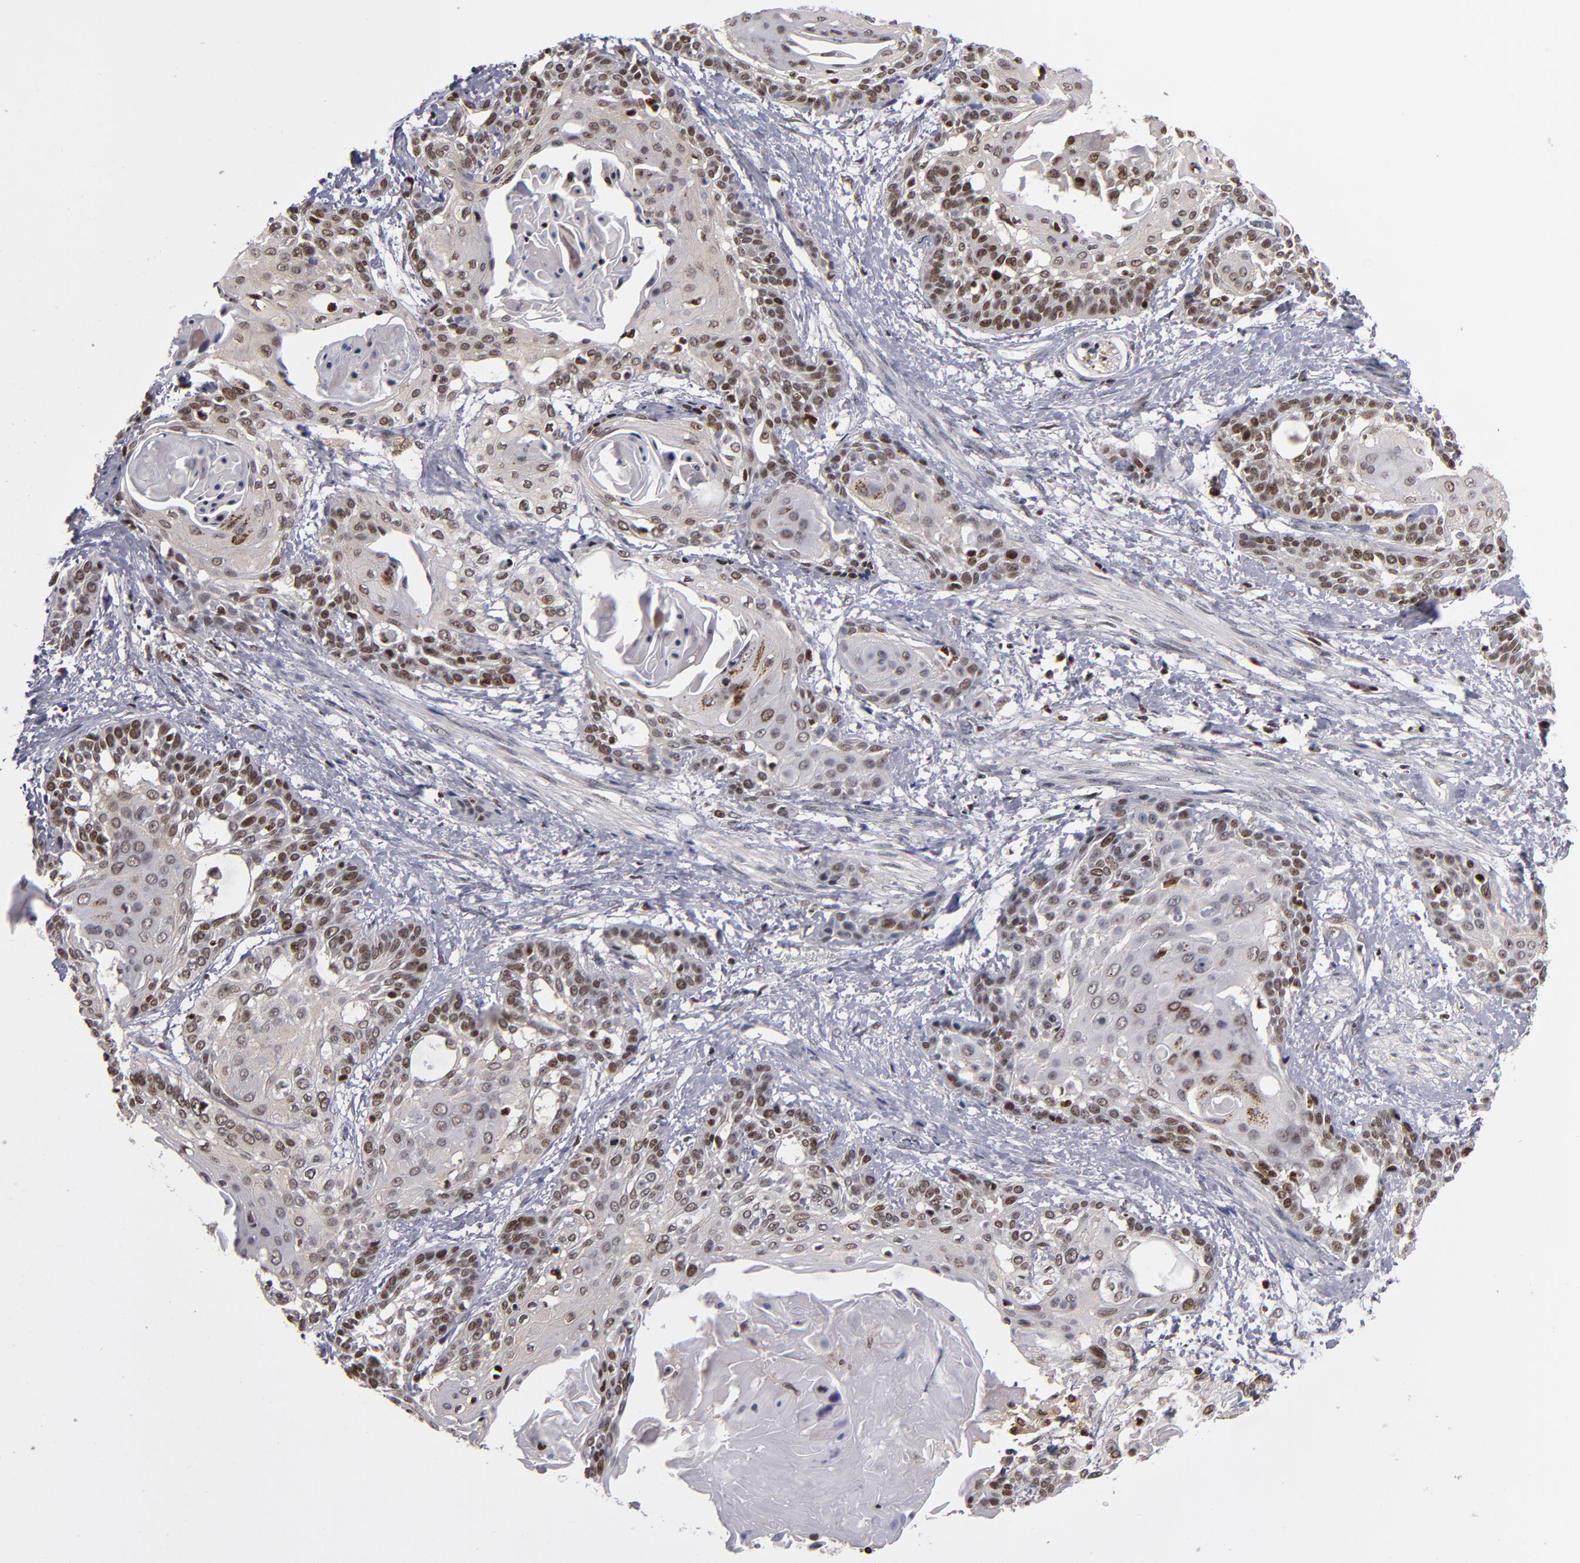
{"staining": {"intensity": "moderate", "quantity": "25%-75%", "location": "nuclear"}, "tissue": "cervical cancer", "cell_type": "Tumor cells", "image_type": "cancer", "snomed": [{"axis": "morphology", "description": "Squamous cell carcinoma, NOS"}, {"axis": "topography", "description": "Cervix"}], "caption": "A high-resolution micrograph shows immunohistochemistry staining of cervical cancer, which demonstrates moderate nuclear expression in about 25%-75% of tumor cells.", "gene": "KDM6A", "patient": {"sex": "female", "age": 57}}